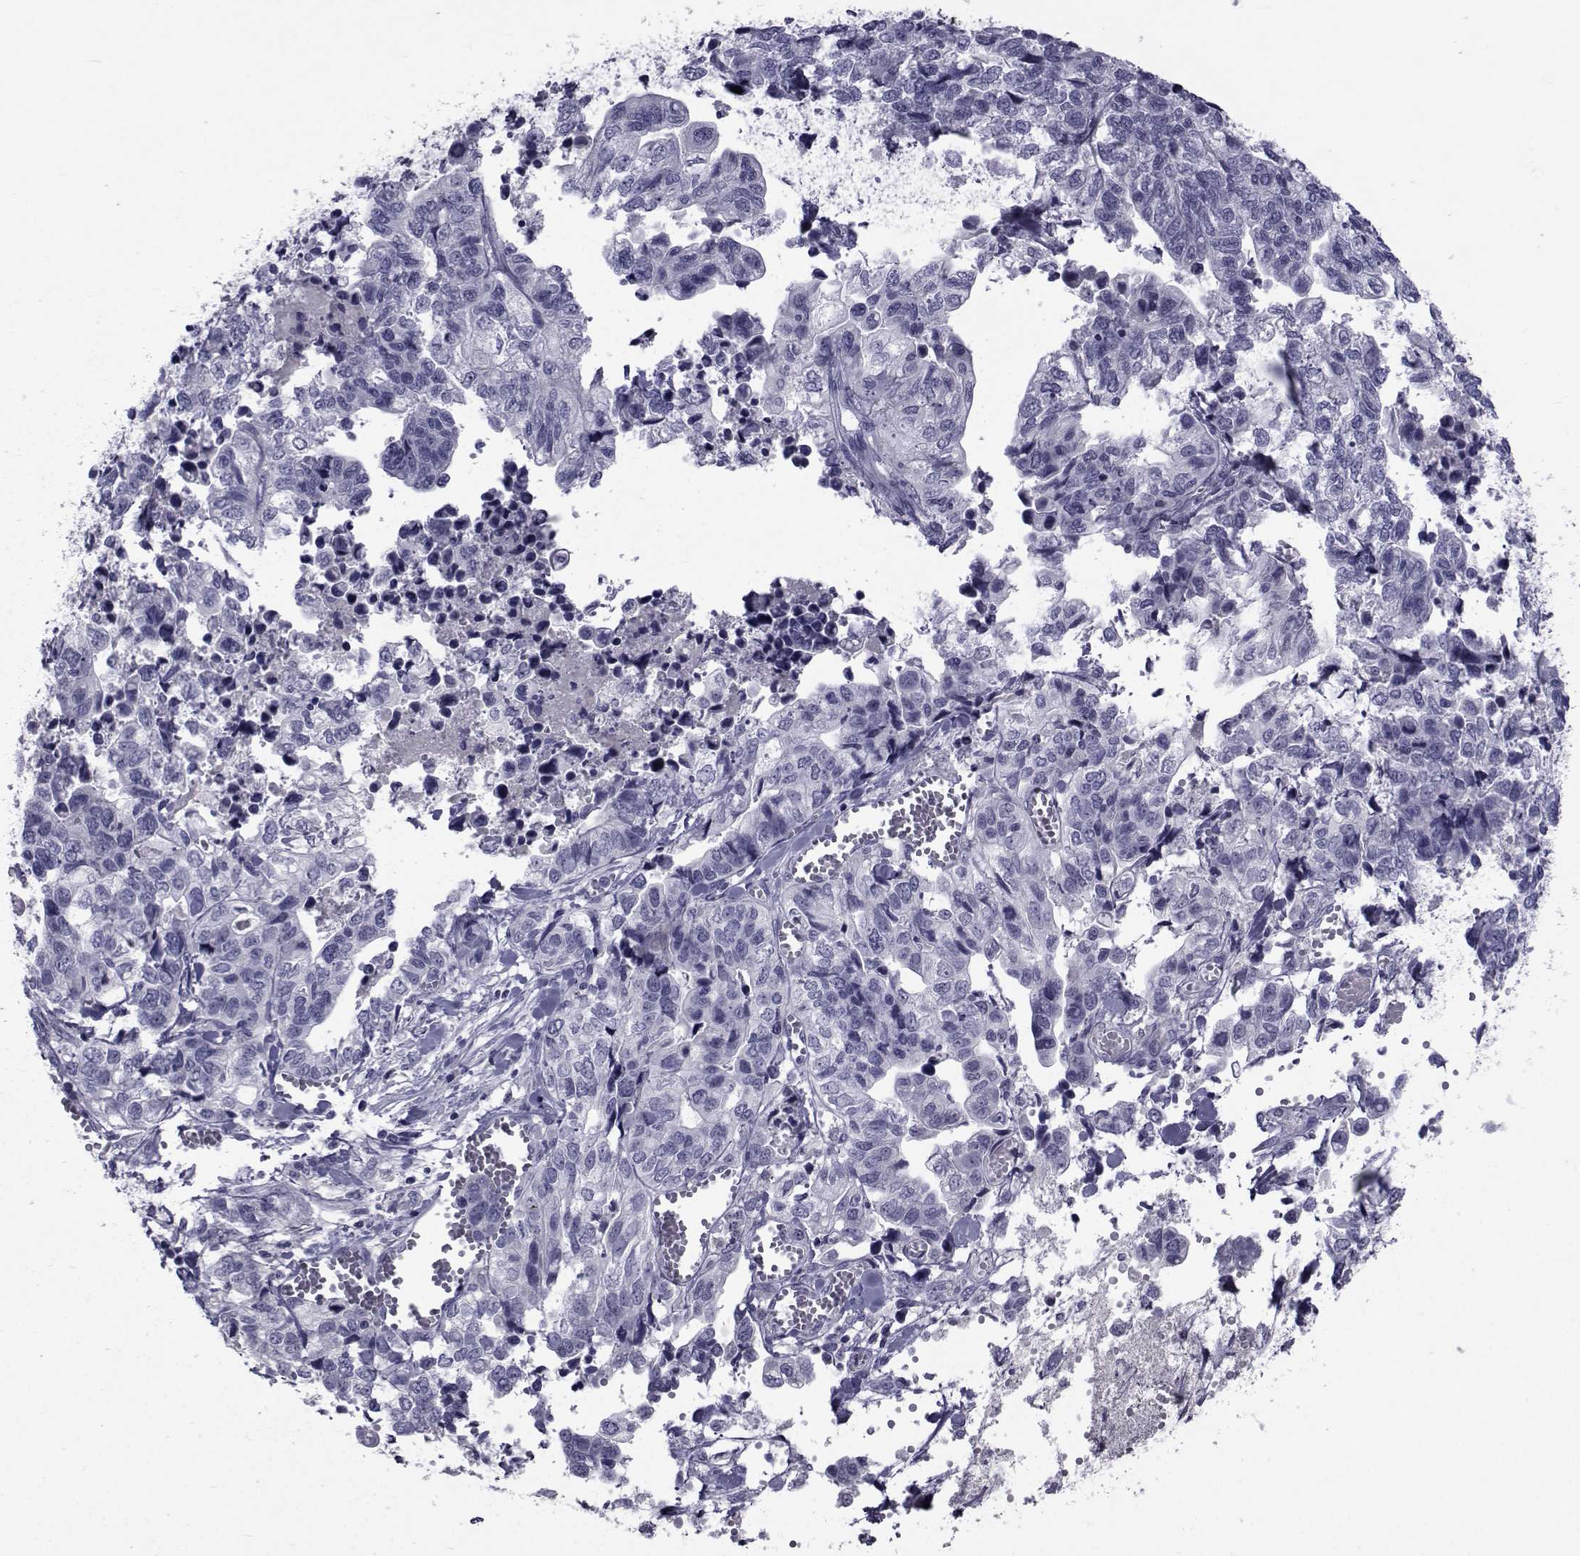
{"staining": {"intensity": "negative", "quantity": "none", "location": "none"}, "tissue": "stomach cancer", "cell_type": "Tumor cells", "image_type": "cancer", "snomed": [{"axis": "morphology", "description": "Adenocarcinoma, NOS"}, {"axis": "topography", "description": "Stomach, upper"}], "caption": "Tumor cells are negative for protein expression in human stomach cancer (adenocarcinoma).", "gene": "PAX2", "patient": {"sex": "female", "age": 67}}